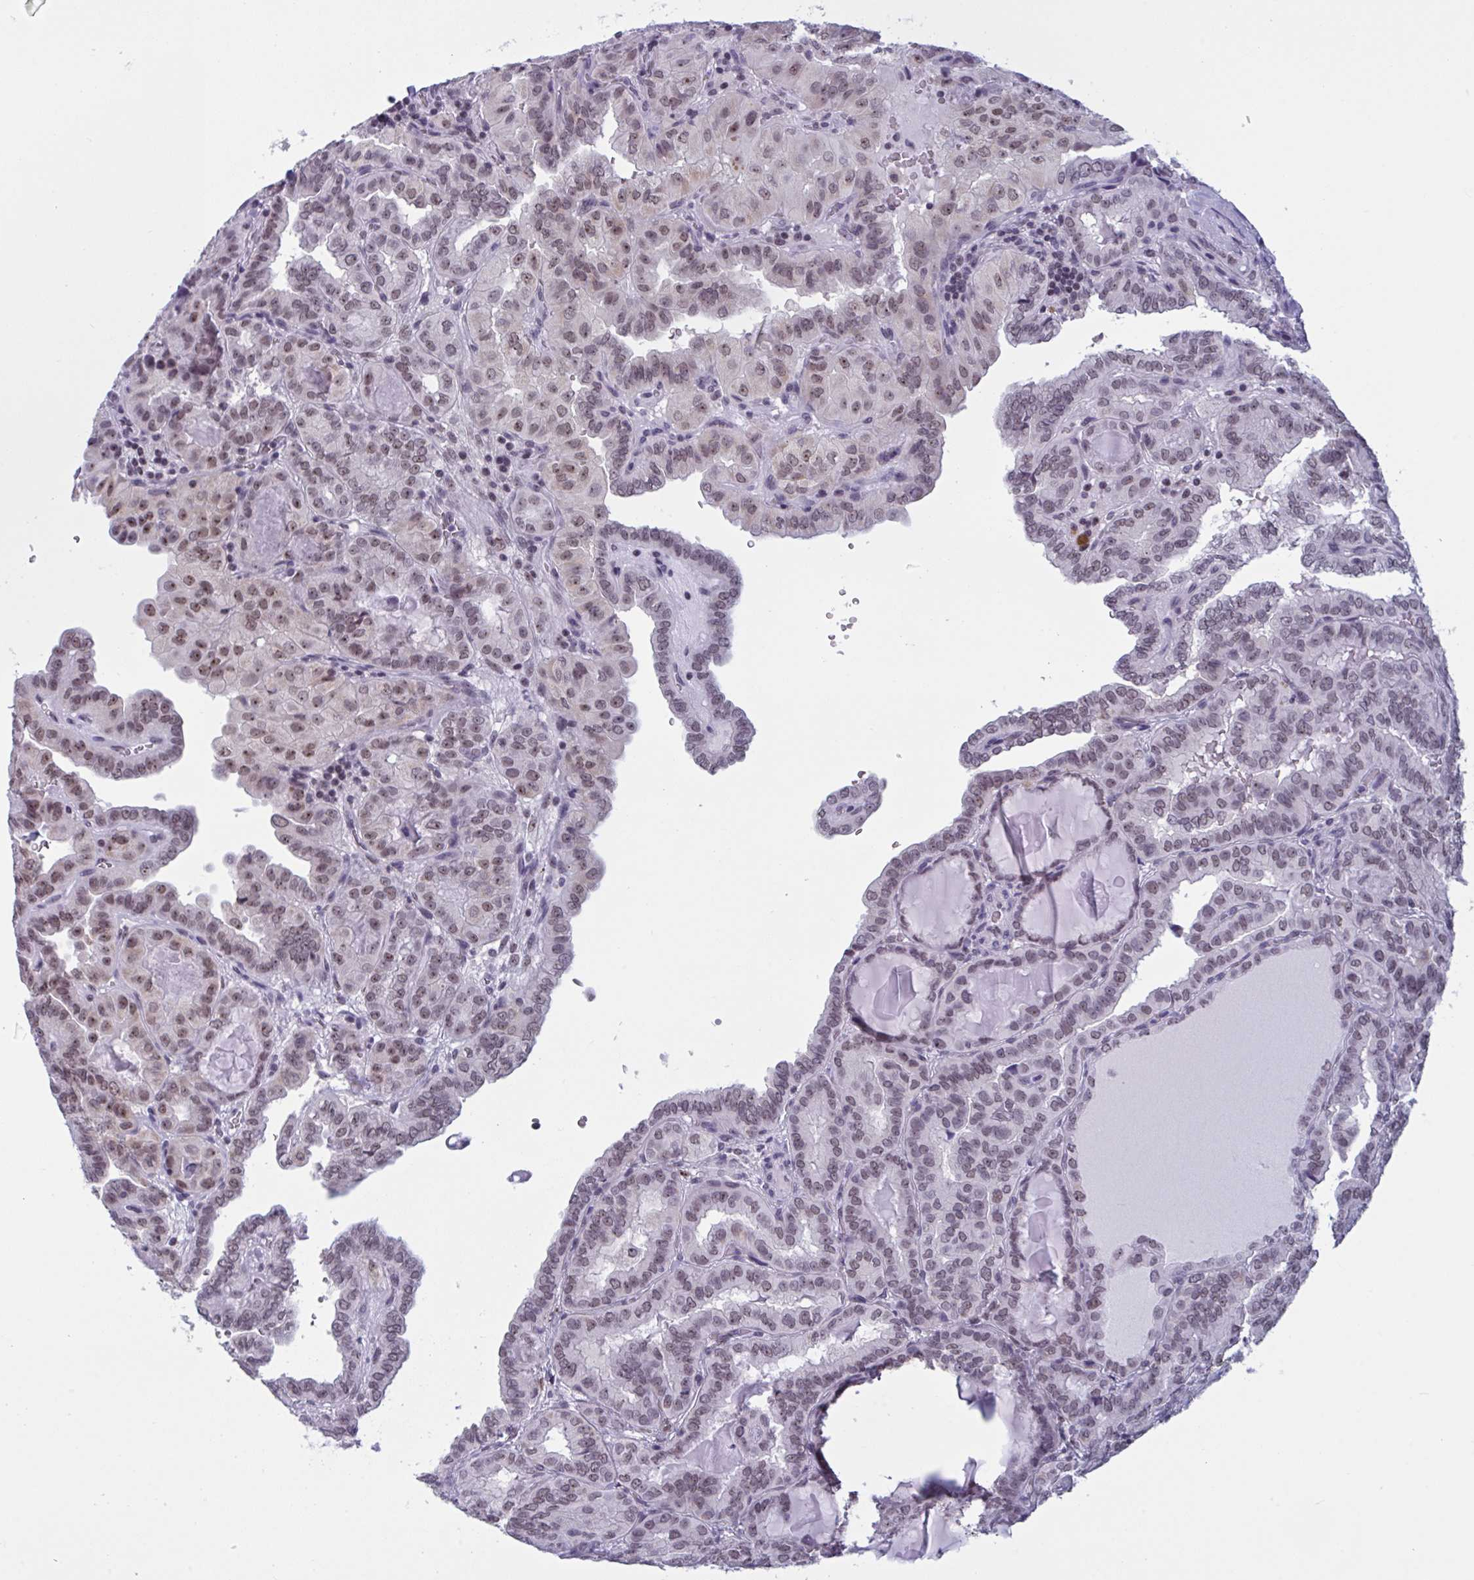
{"staining": {"intensity": "moderate", "quantity": ">75%", "location": "nuclear"}, "tissue": "thyroid cancer", "cell_type": "Tumor cells", "image_type": "cancer", "snomed": [{"axis": "morphology", "description": "Papillary adenocarcinoma, NOS"}, {"axis": "topography", "description": "Thyroid gland"}], "caption": "Human thyroid cancer (papillary adenocarcinoma) stained with a brown dye demonstrates moderate nuclear positive staining in approximately >75% of tumor cells.", "gene": "TGM6", "patient": {"sex": "female", "age": 46}}